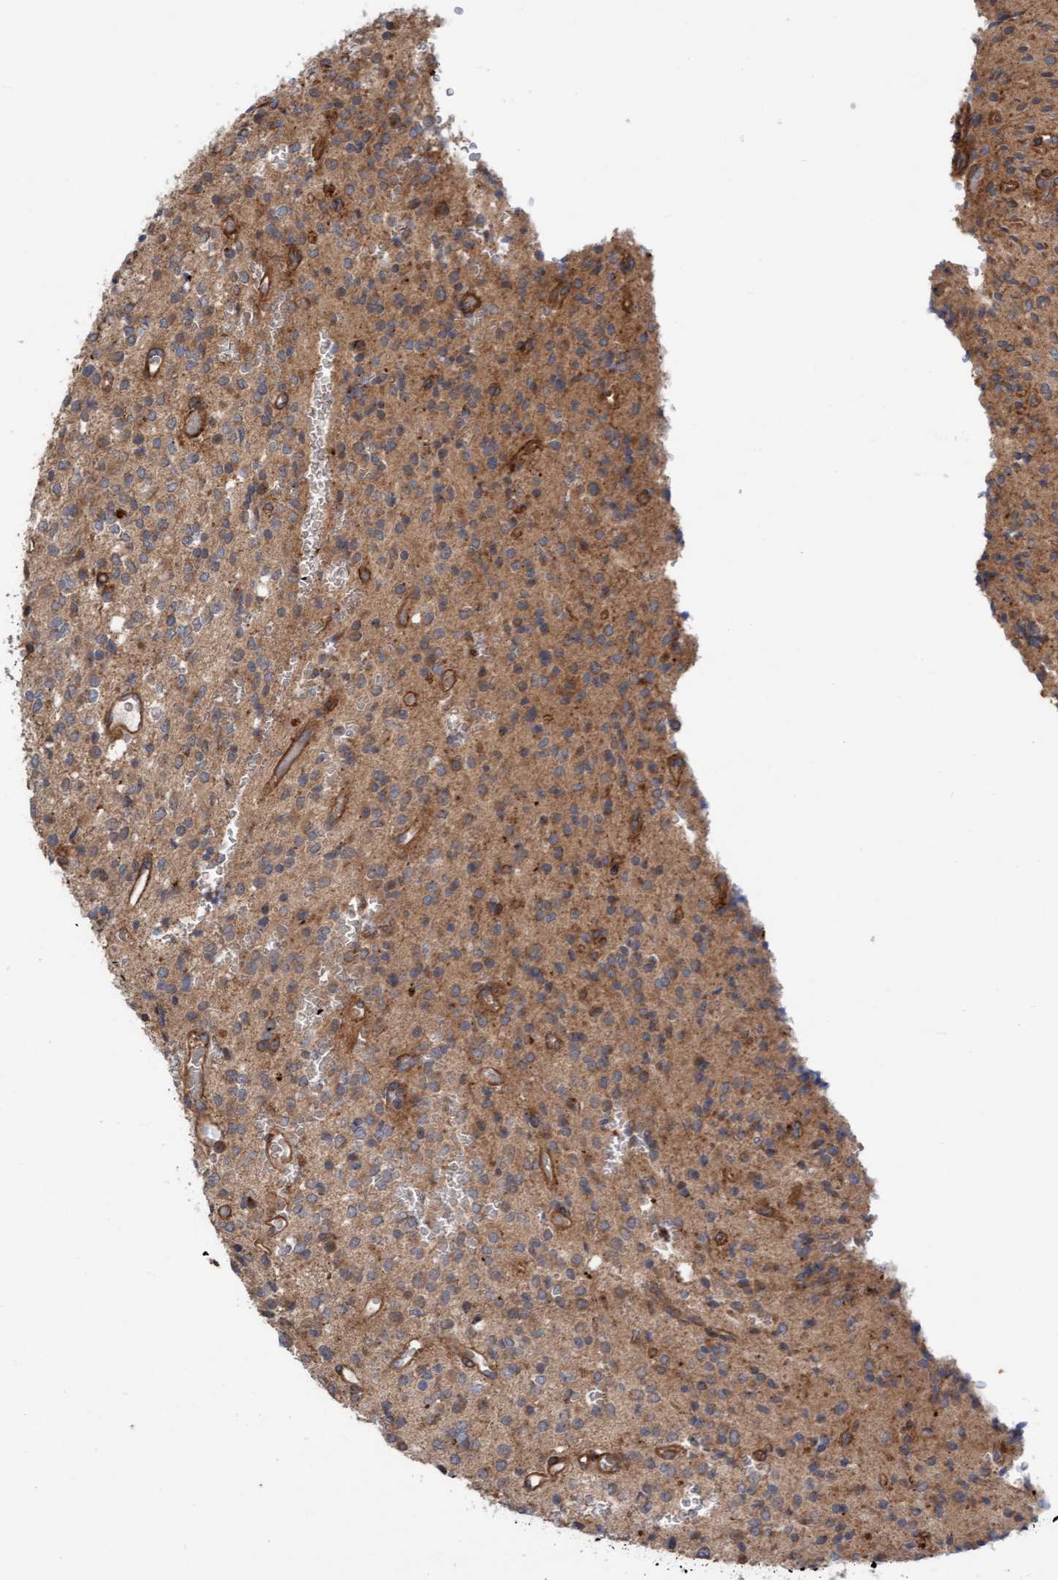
{"staining": {"intensity": "moderate", "quantity": ">75%", "location": "cytoplasmic/membranous"}, "tissue": "glioma", "cell_type": "Tumor cells", "image_type": "cancer", "snomed": [{"axis": "morphology", "description": "Glioma, malignant, High grade"}, {"axis": "topography", "description": "Brain"}], "caption": "Malignant glioma (high-grade) stained with a protein marker displays moderate staining in tumor cells.", "gene": "KIAA0753", "patient": {"sex": "male", "age": 34}}